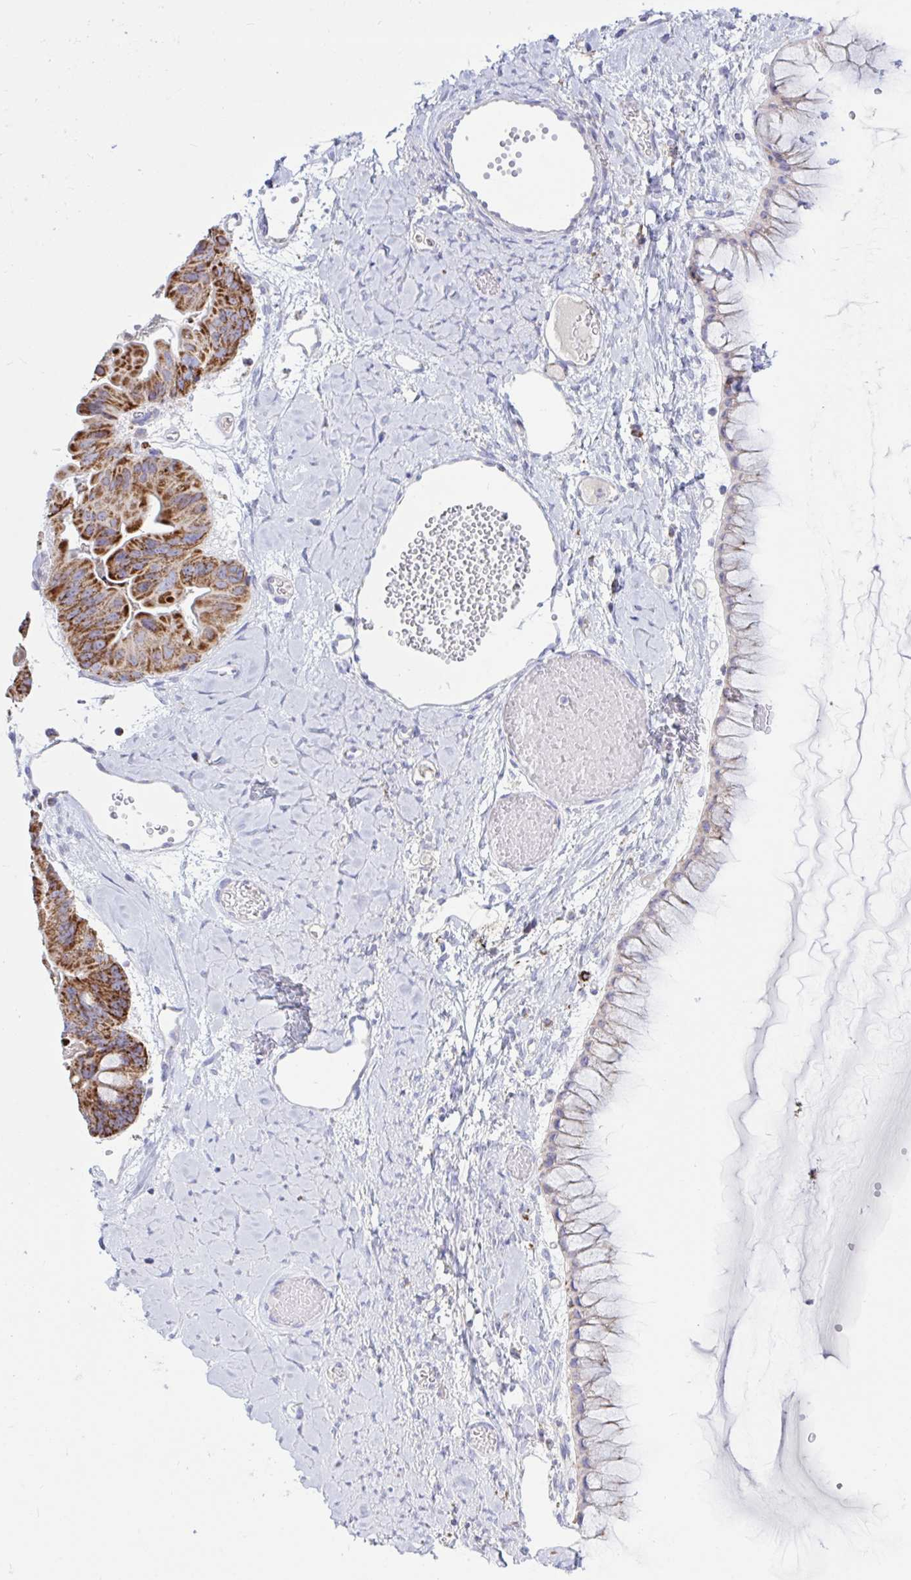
{"staining": {"intensity": "moderate", "quantity": "25%-75%", "location": "cytoplasmic/membranous"}, "tissue": "ovarian cancer", "cell_type": "Tumor cells", "image_type": "cancer", "snomed": [{"axis": "morphology", "description": "Cystadenocarcinoma, mucinous, NOS"}, {"axis": "topography", "description": "Ovary"}], "caption": "Human ovarian mucinous cystadenocarcinoma stained with a protein marker reveals moderate staining in tumor cells.", "gene": "HSPE1", "patient": {"sex": "female", "age": 61}}